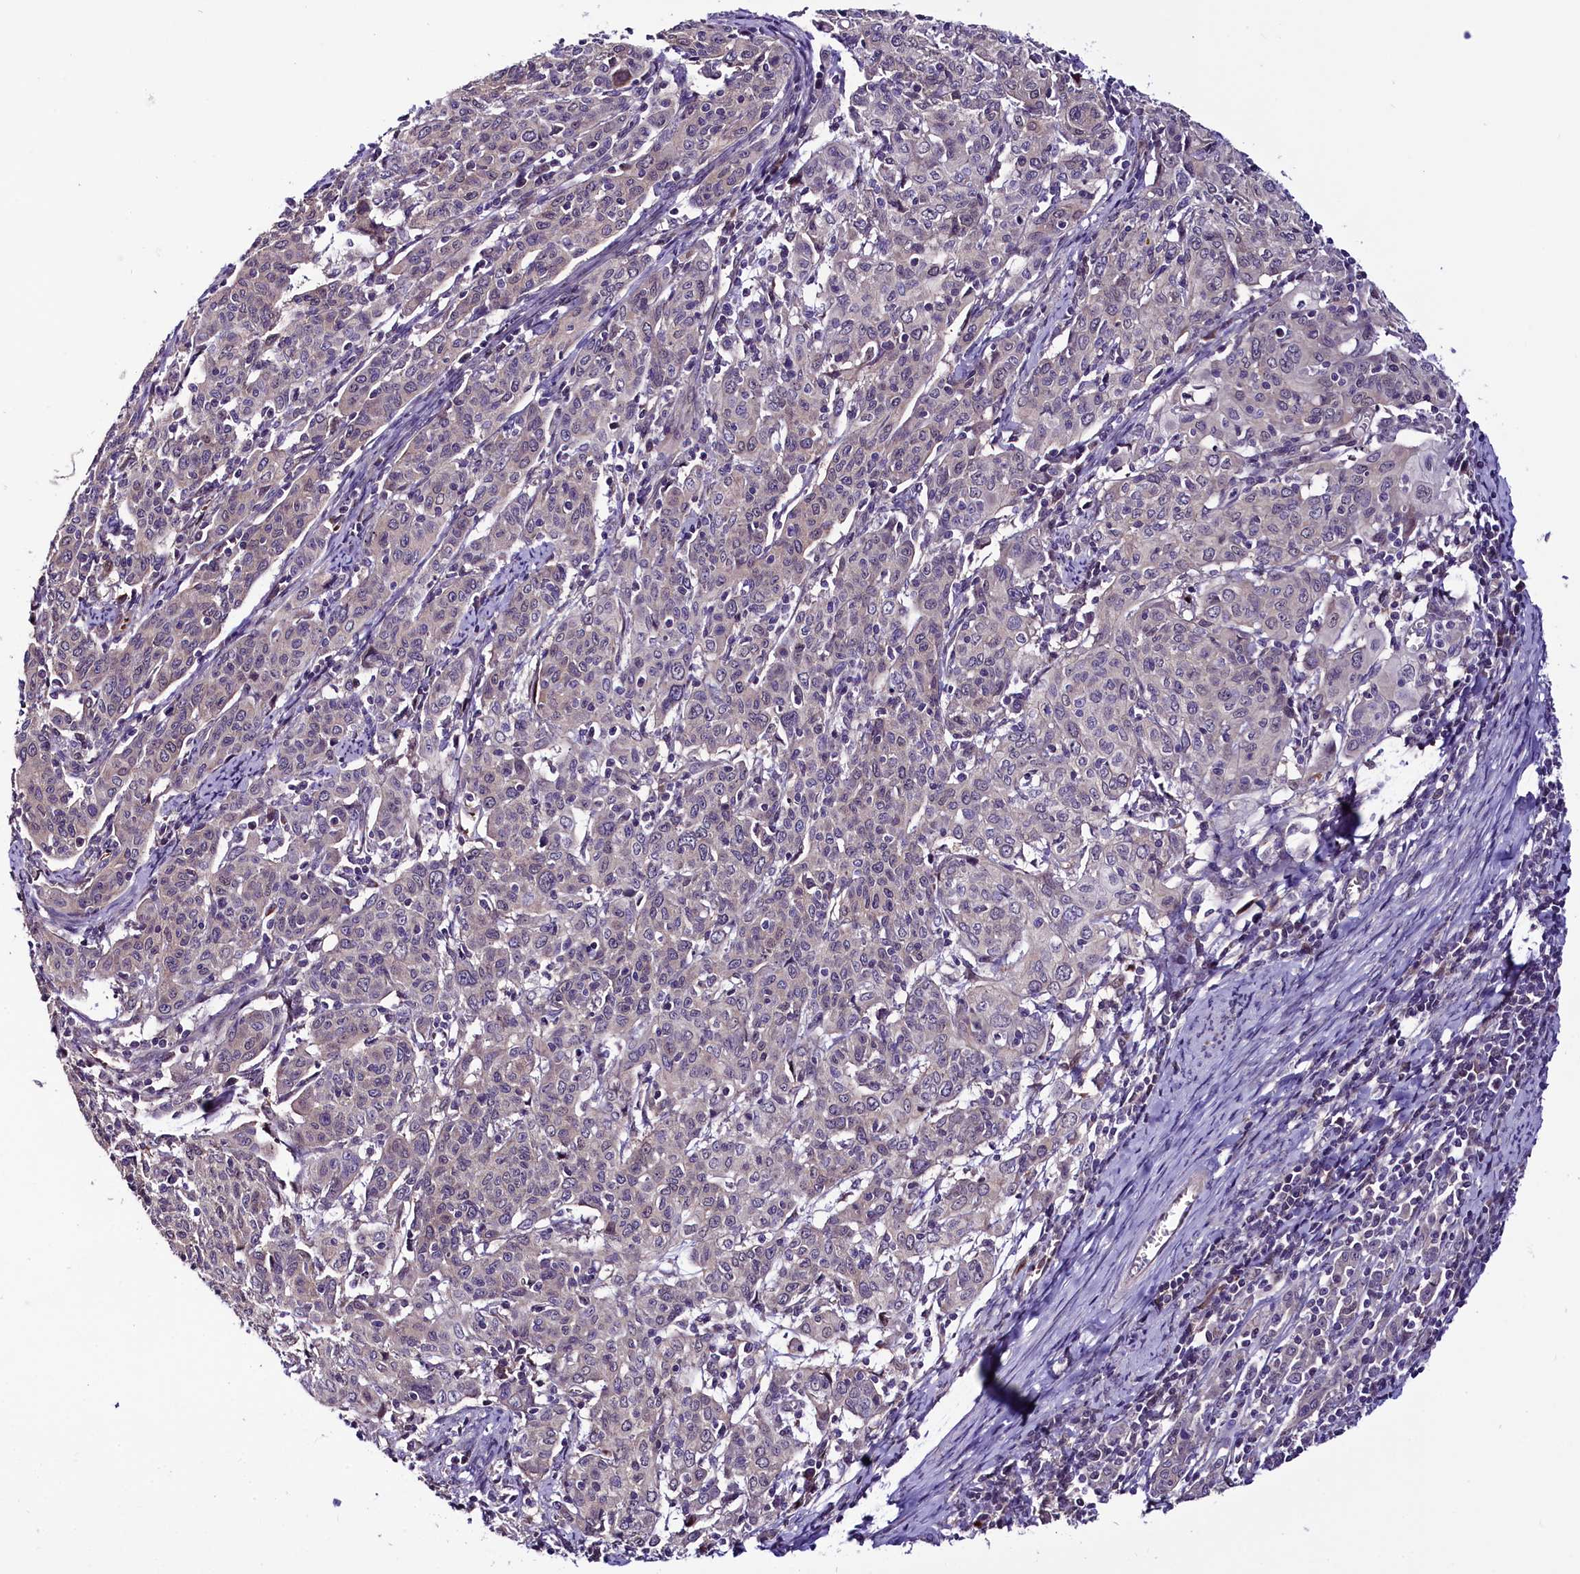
{"staining": {"intensity": "negative", "quantity": "none", "location": "none"}, "tissue": "cervical cancer", "cell_type": "Tumor cells", "image_type": "cancer", "snomed": [{"axis": "morphology", "description": "Squamous cell carcinoma, NOS"}, {"axis": "topography", "description": "Cervix"}], "caption": "The micrograph exhibits no significant staining in tumor cells of cervical cancer (squamous cell carcinoma).", "gene": "C9orf40", "patient": {"sex": "female", "age": 67}}